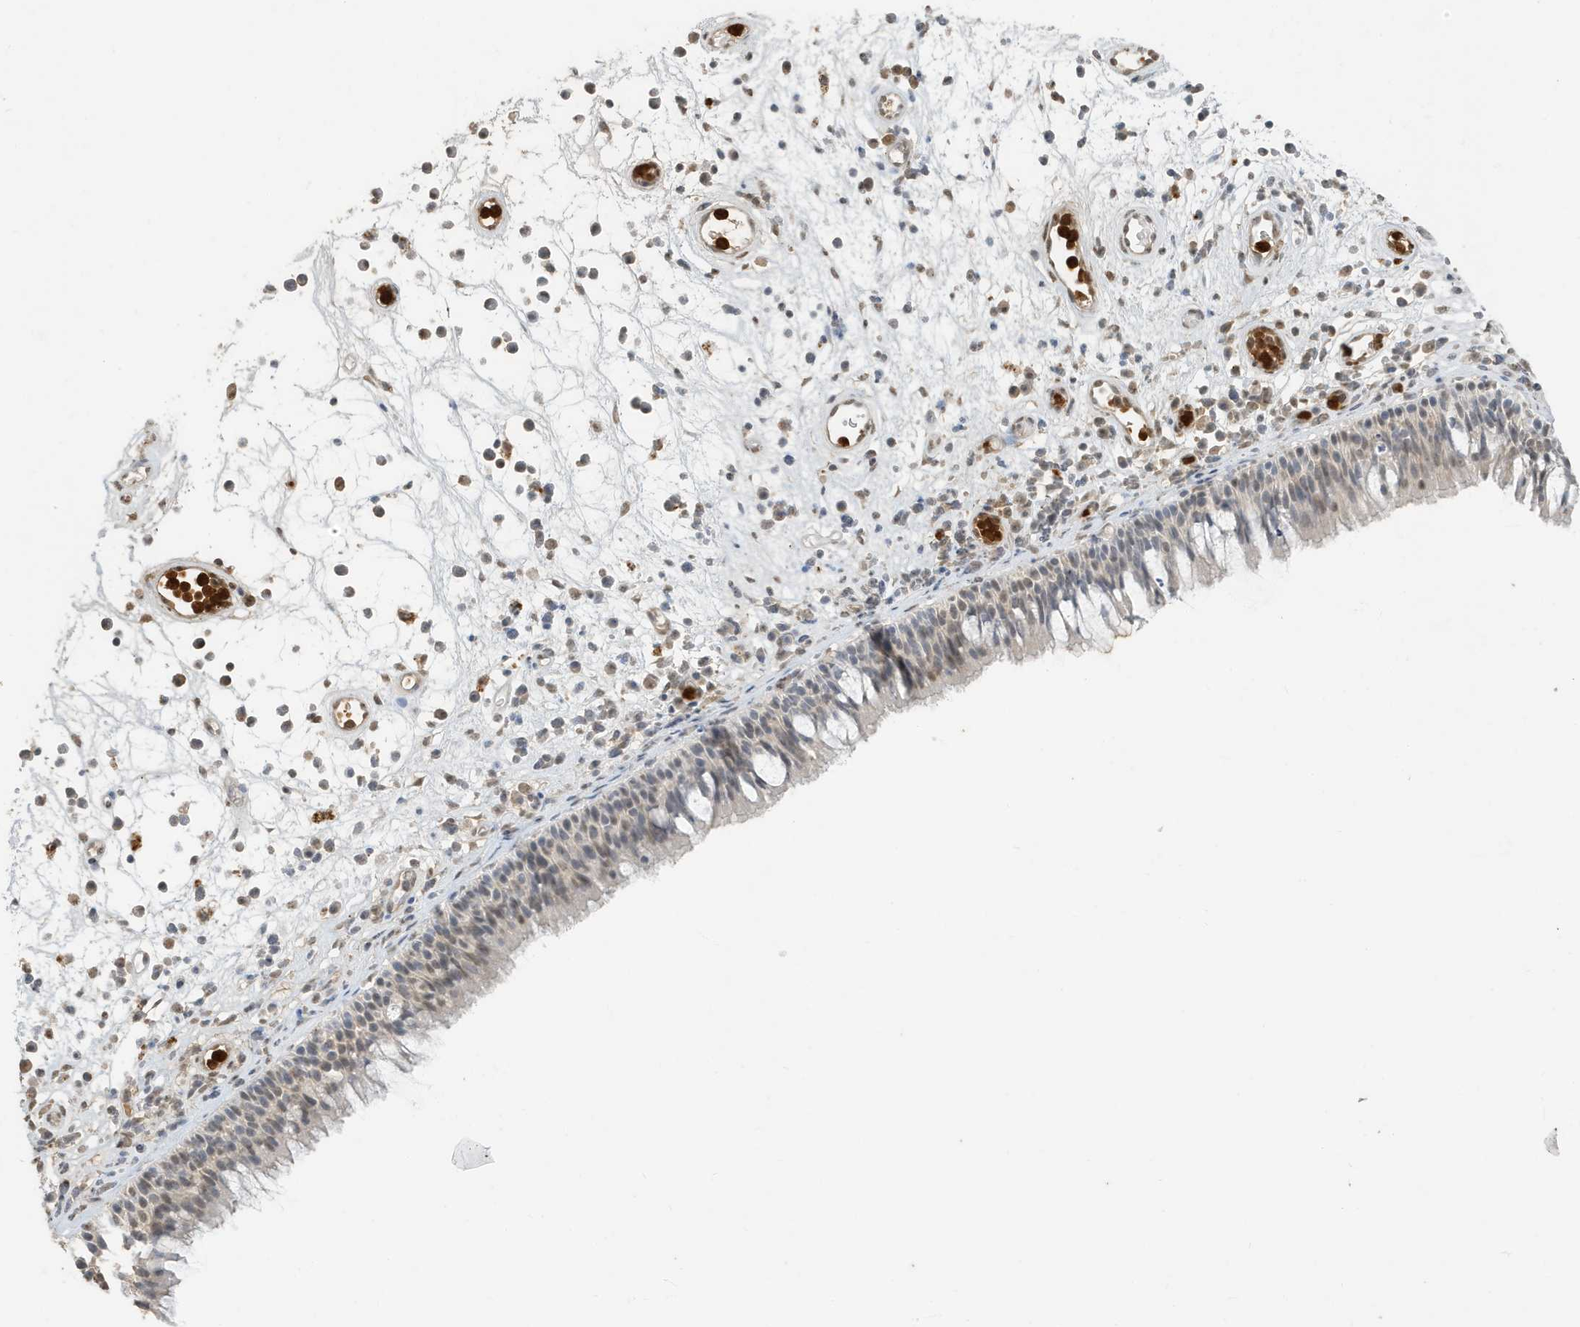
{"staining": {"intensity": "moderate", "quantity": "<25%", "location": "nuclear"}, "tissue": "nasopharynx", "cell_type": "Respiratory epithelial cells", "image_type": "normal", "snomed": [{"axis": "morphology", "description": "Normal tissue, NOS"}, {"axis": "morphology", "description": "Inflammation, NOS"}, {"axis": "morphology", "description": "Malignant melanoma, Metastatic site"}, {"axis": "topography", "description": "Nasopharynx"}], "caption": "An immunohistochemistry (IHC) image of unremarkable tissue is shown. Protein staining in brown shows moderate nuclear positivity in nasopharynx within respiratory epithelial cells.", "gene": "DEFA1", "patient": {"sex": "male", "age": 70}}